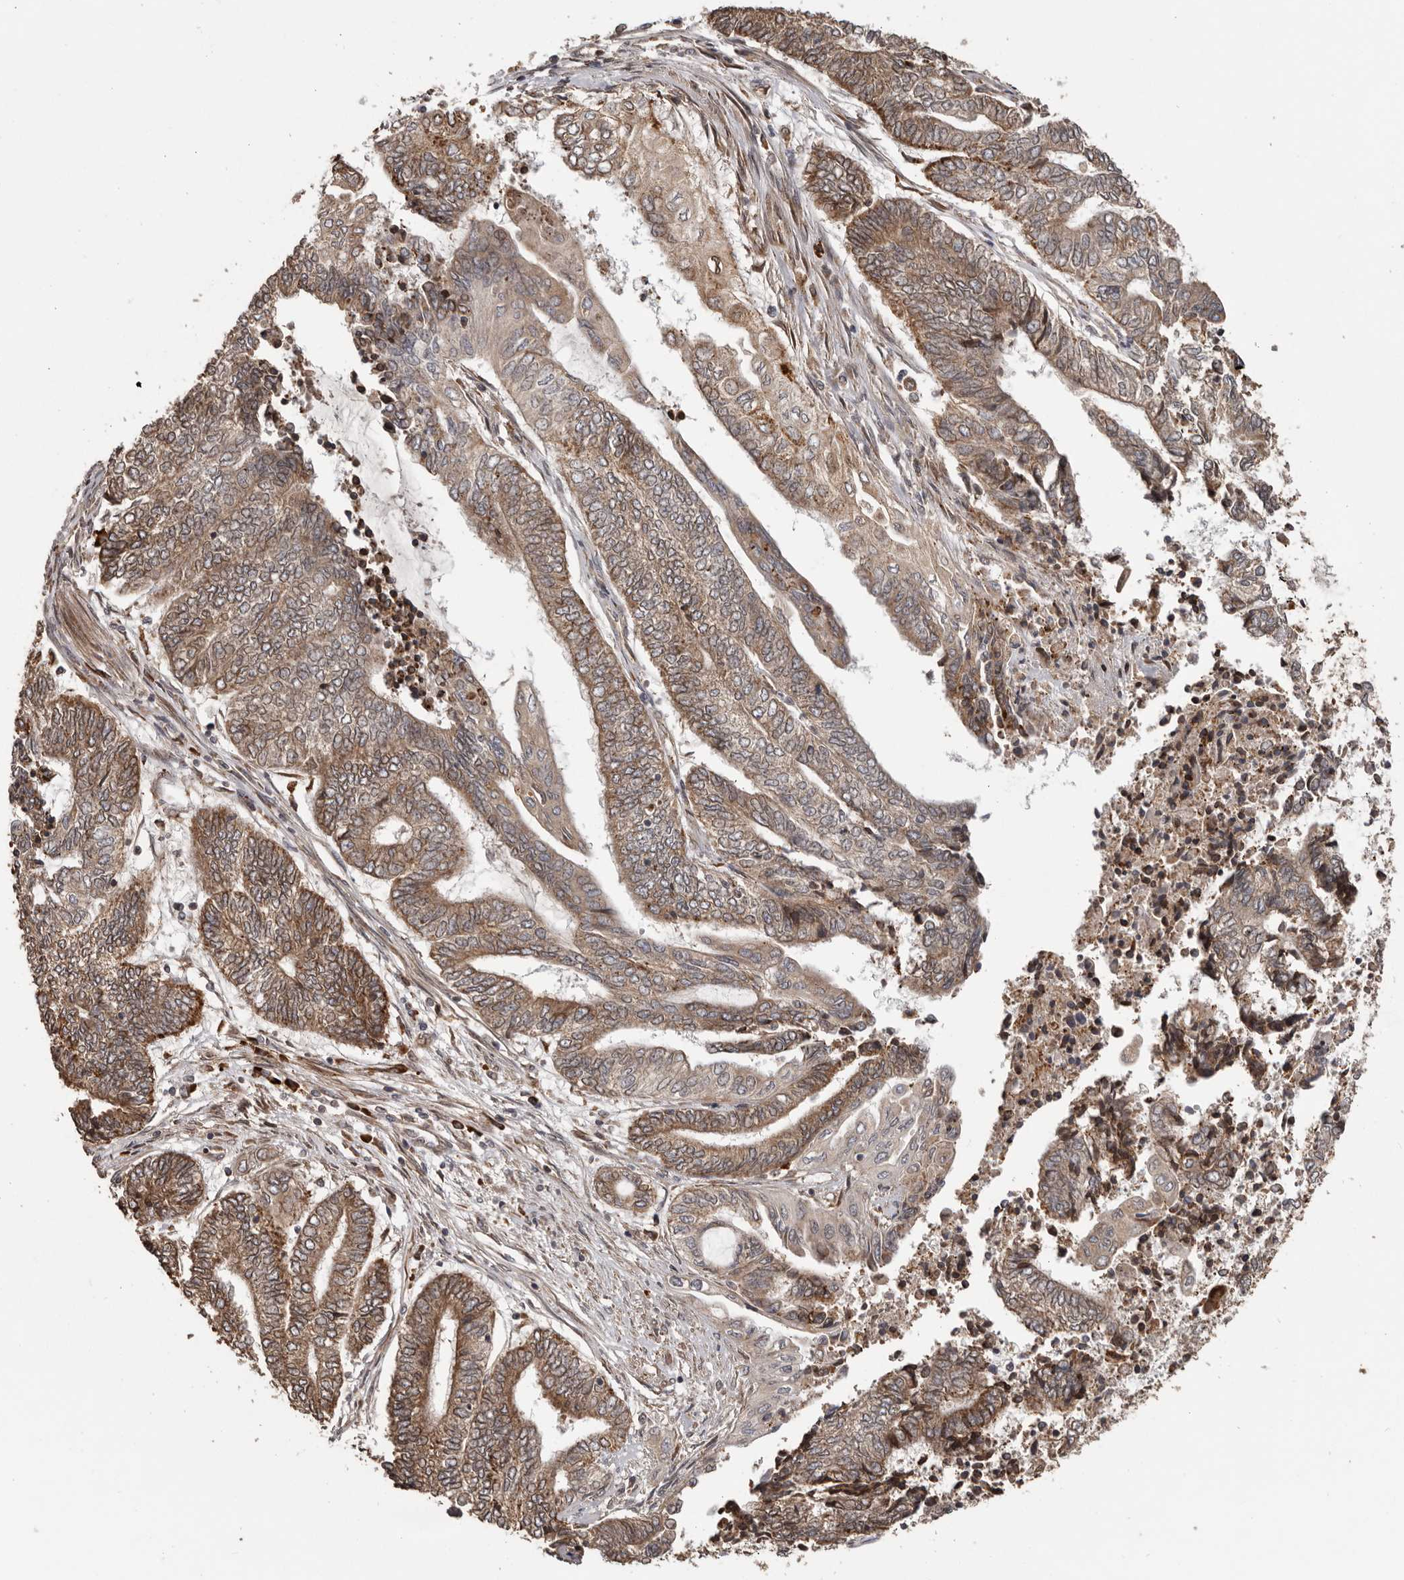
{"staining": {"intensity": "moderate", "quantity": ">75%", "location": "cytoplasmic/membranous"}, "tissue": "endometrial cancer", "cell_type": "Tumor cells", "image_type": "cancer", "snomed": [{"axis": "morphology", "description": "Adenocarcinoma, NOS"}, {"axis": "topography", "description": "Uterus"}, {"axis": "topography", "description": "Endometrium"}], "caption": "The immunohistochemical stain highlights moderate cytoplasmic/membranous positivity in tumor cells of endometrial adenocarcinoma tissue.", "gene": "NUP43", "patient": {"sex": "female", "age": 70}}